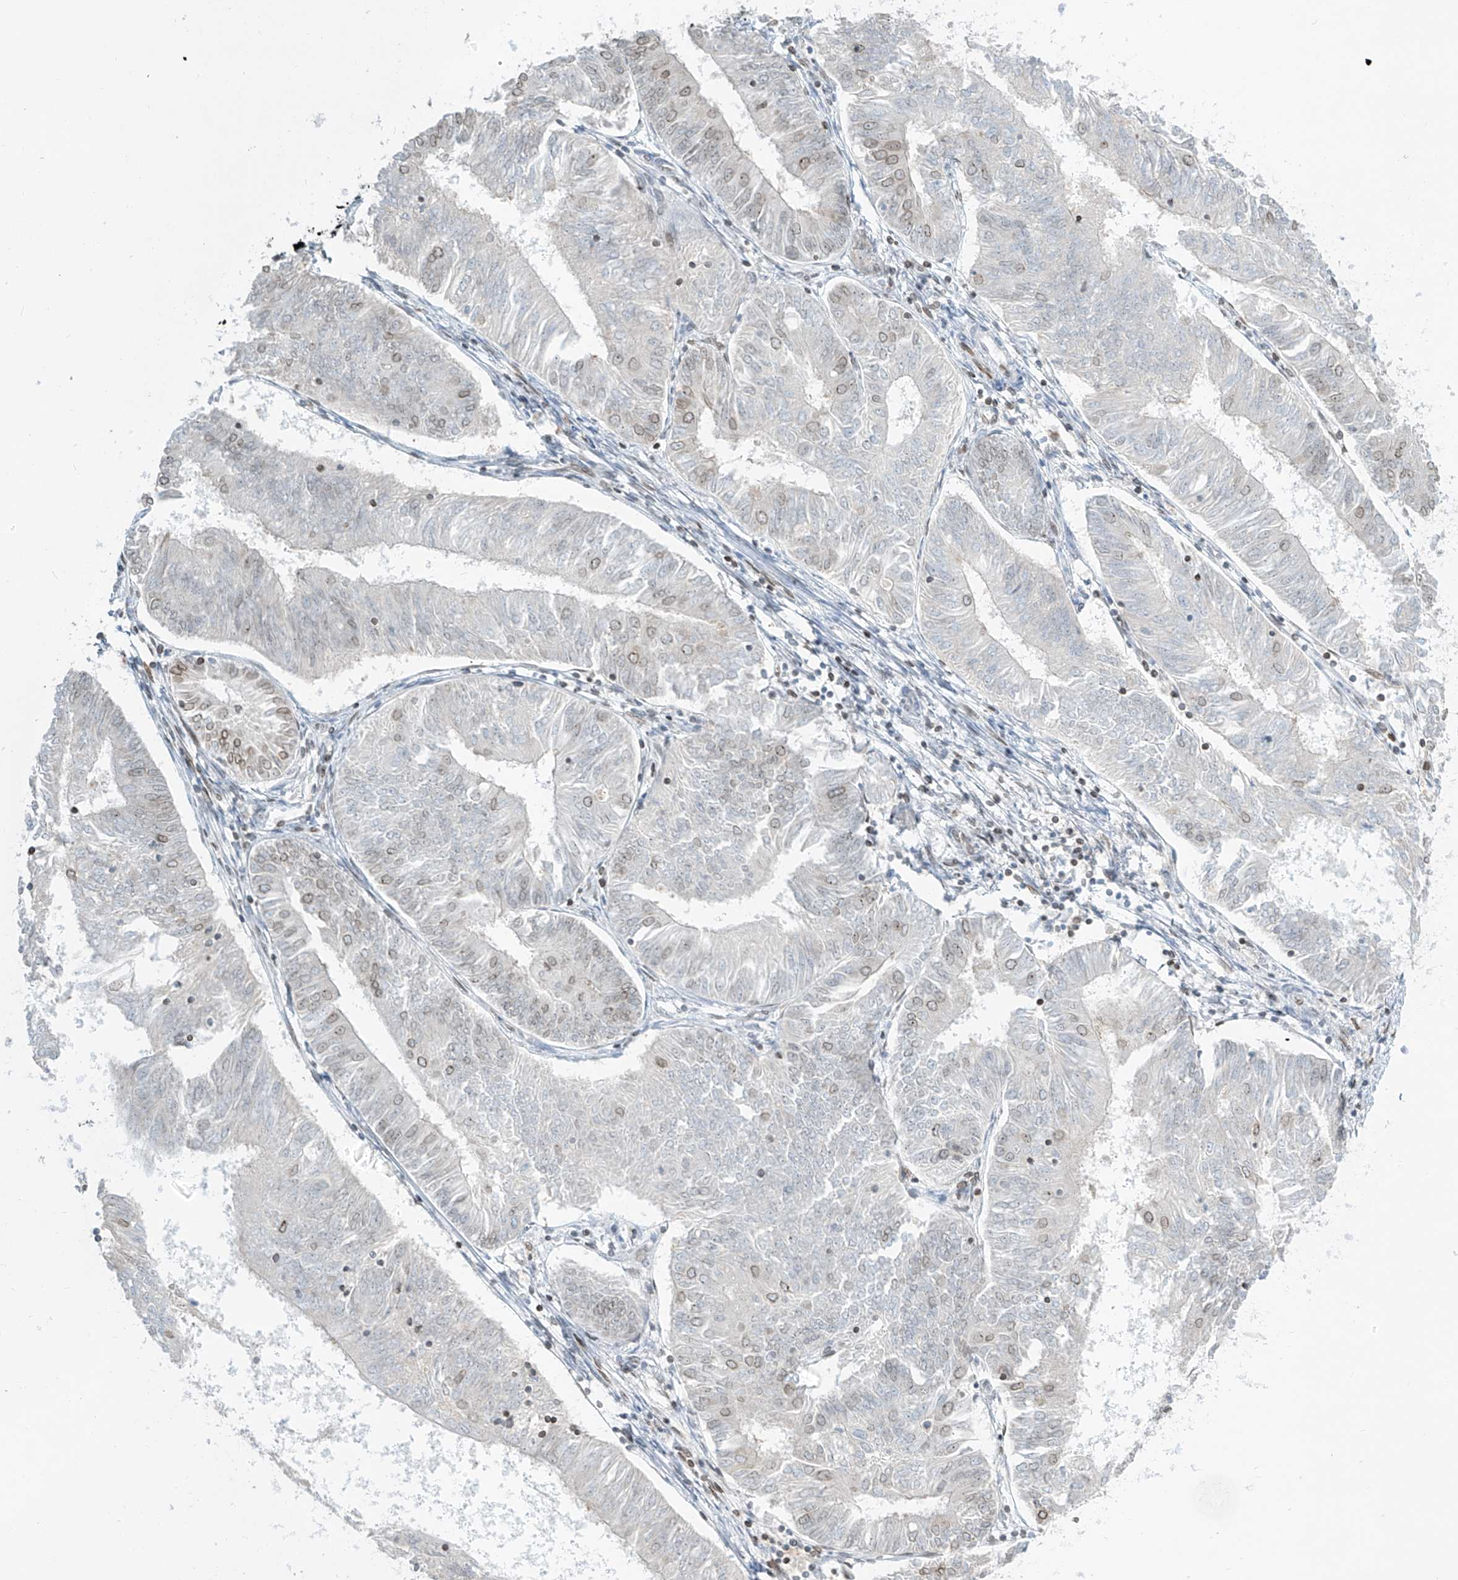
{"staining": {"intensity": "weak", "quantity": "25%-75%", "location": "cytoplasmic/membranous,nuclear"}, "tissue": "endometrial cancer", "cell_type": "Tumor cells", "image_type": "cancer", "snomed": [{"axis": "morphology", "description": "Adenocarcinoma, NOS"}, {"axis": "topography", "description": "Endometrium"}], "caption": "Tumor cells exhibit low levels of weak cytoplasmic/membranous and nuclear staining in about 25%-75% of cells in human endometrial cancer.", "gene": "SAMD15", "patient": {"sex": "female", "age": 58}}